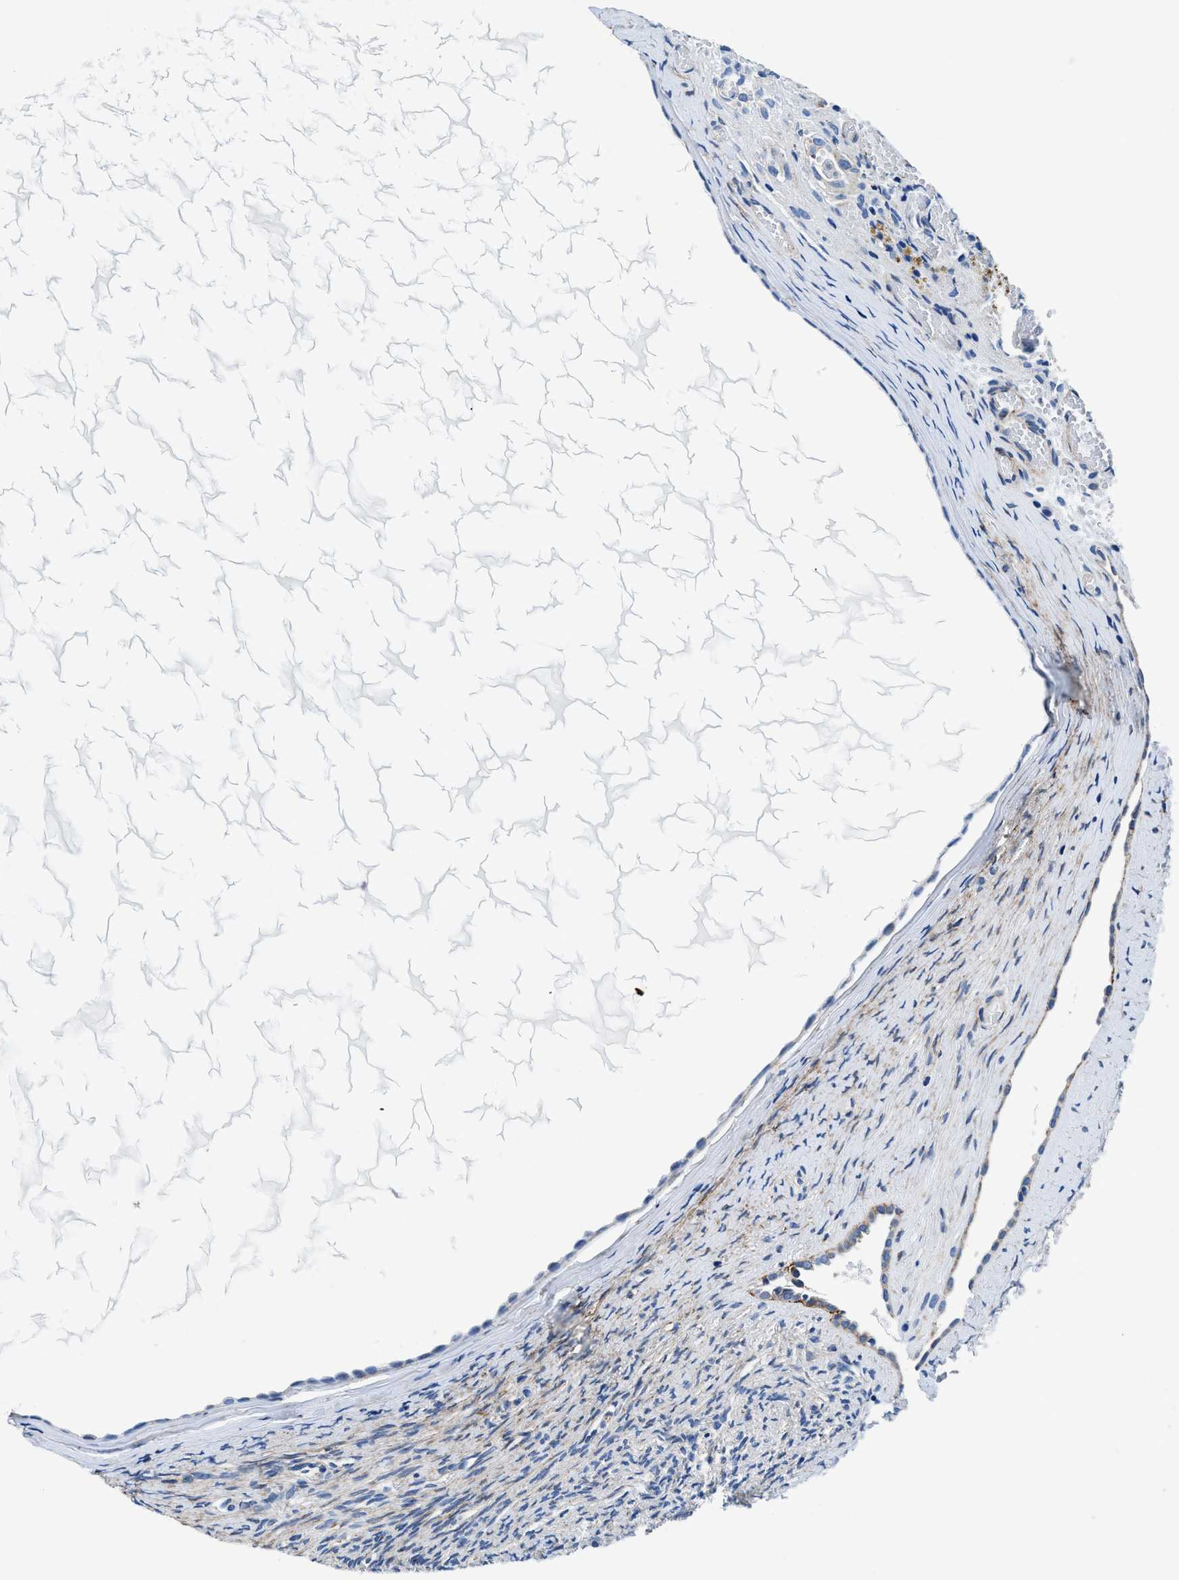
{"staining": {"intensity": "moderate", "quantity": "25%-75%", "location": "cytoplasmic/membranous"}, "tissue": "ovary", "cell_type": "Ovarian stroma cells", "image_type": "normal", "snomed": [{"axis": "morphology", "description": "Normal tissue, NOS"}, {"axis": "topography", "description": "Ovary"}], "caption": "Ovarian stroma cells demonstrate medium levels of moderate cytoplasmic/membranous positivity in approximately 25%-75% of cells in benign human ovary.", "gene": "DAG1", "patient": {"sex": "female", "age": 33}}